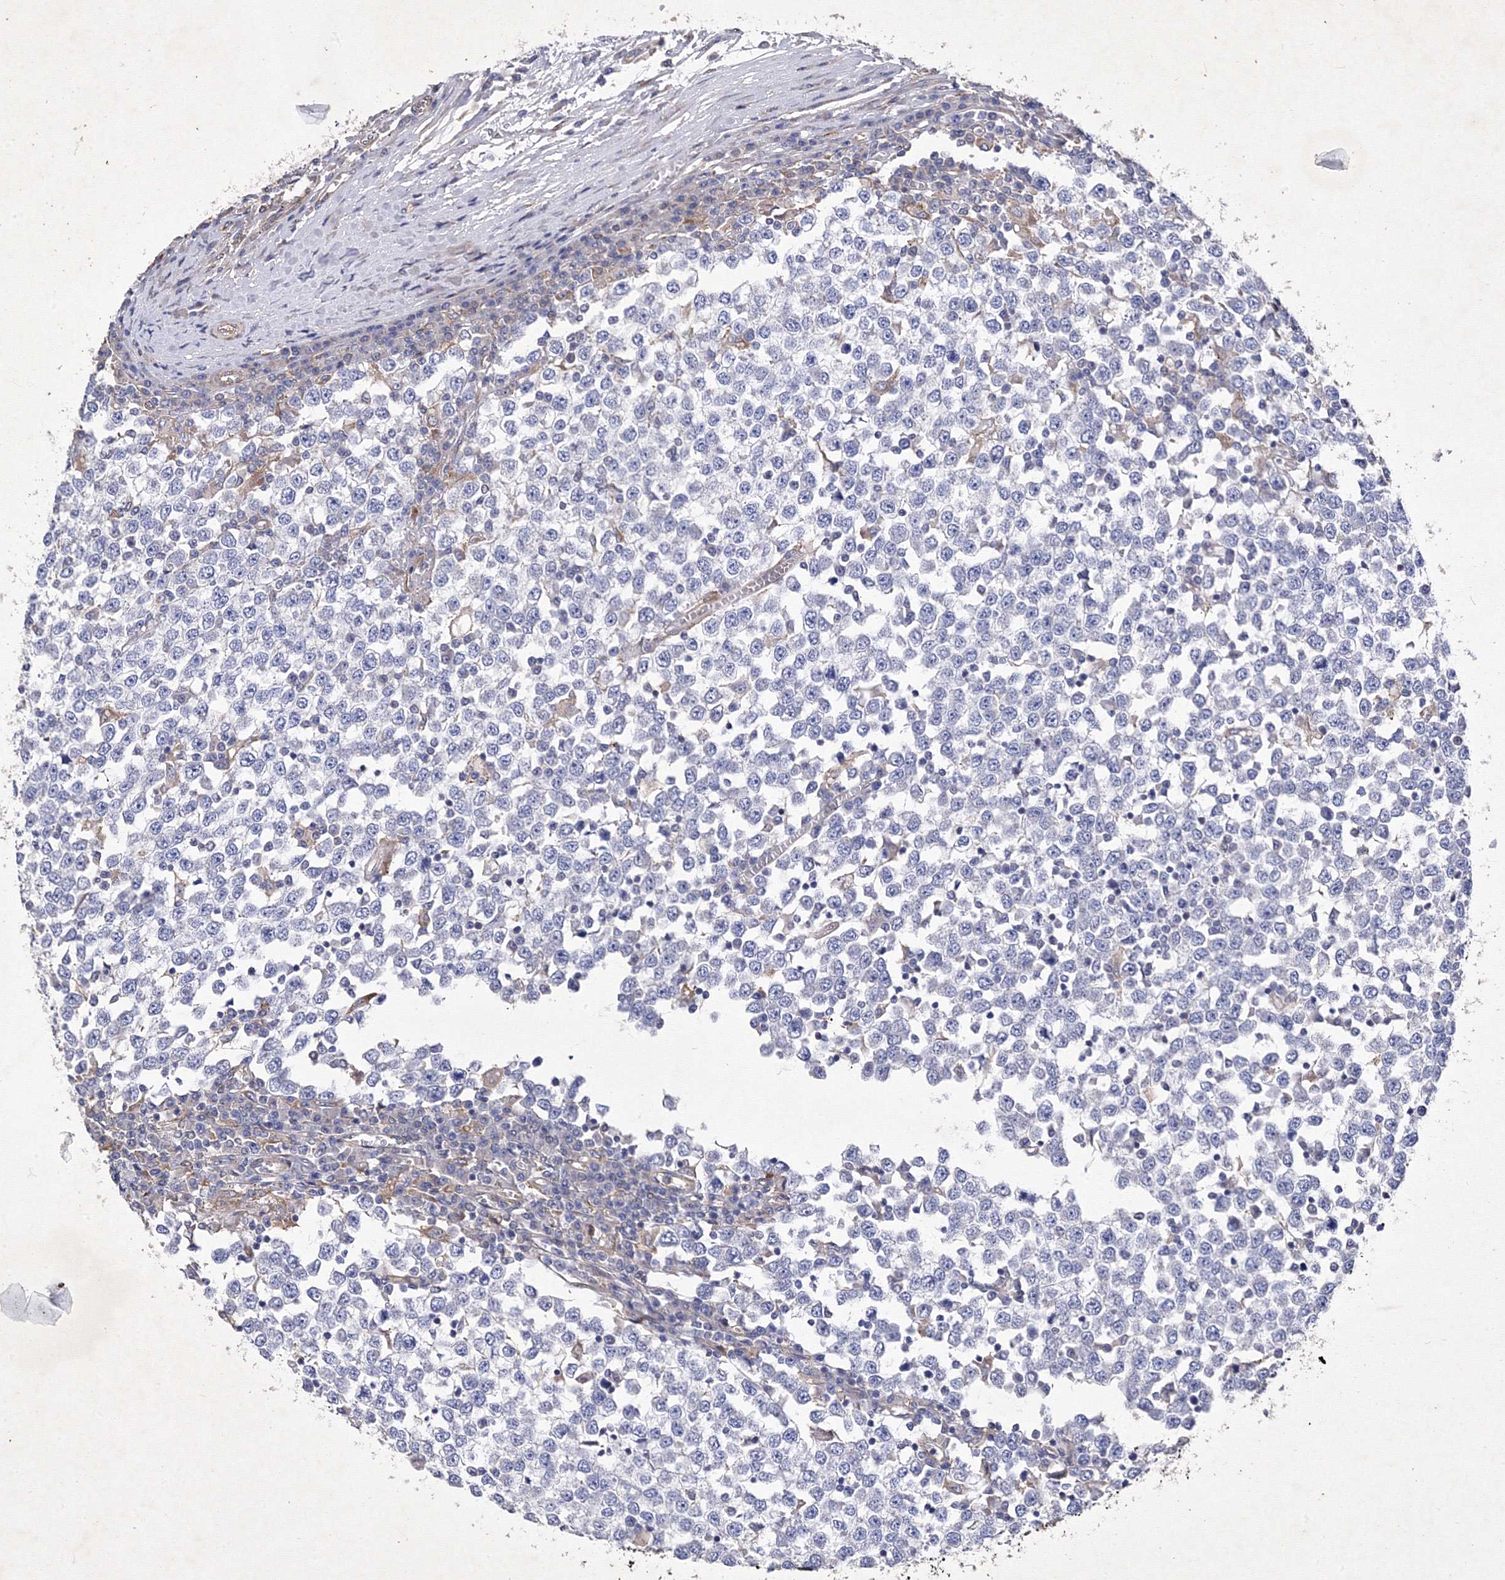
{"staining": {"intensity": "negative", "quantity": "none", "location": "none"}, "tissue": "testis cancer", "cell_type": "Tumor cells", "image_type": "cancer", "snomed": [{"axis": "morphology", "description": "Seminoma, NOS"}, {"axis": "topography", "description": "Testis"}], "caption": "There is no significant staining in tumor cells of testis cancer.", "gene": "SNX18", "patient": {"sex": "male", "age": 65}}